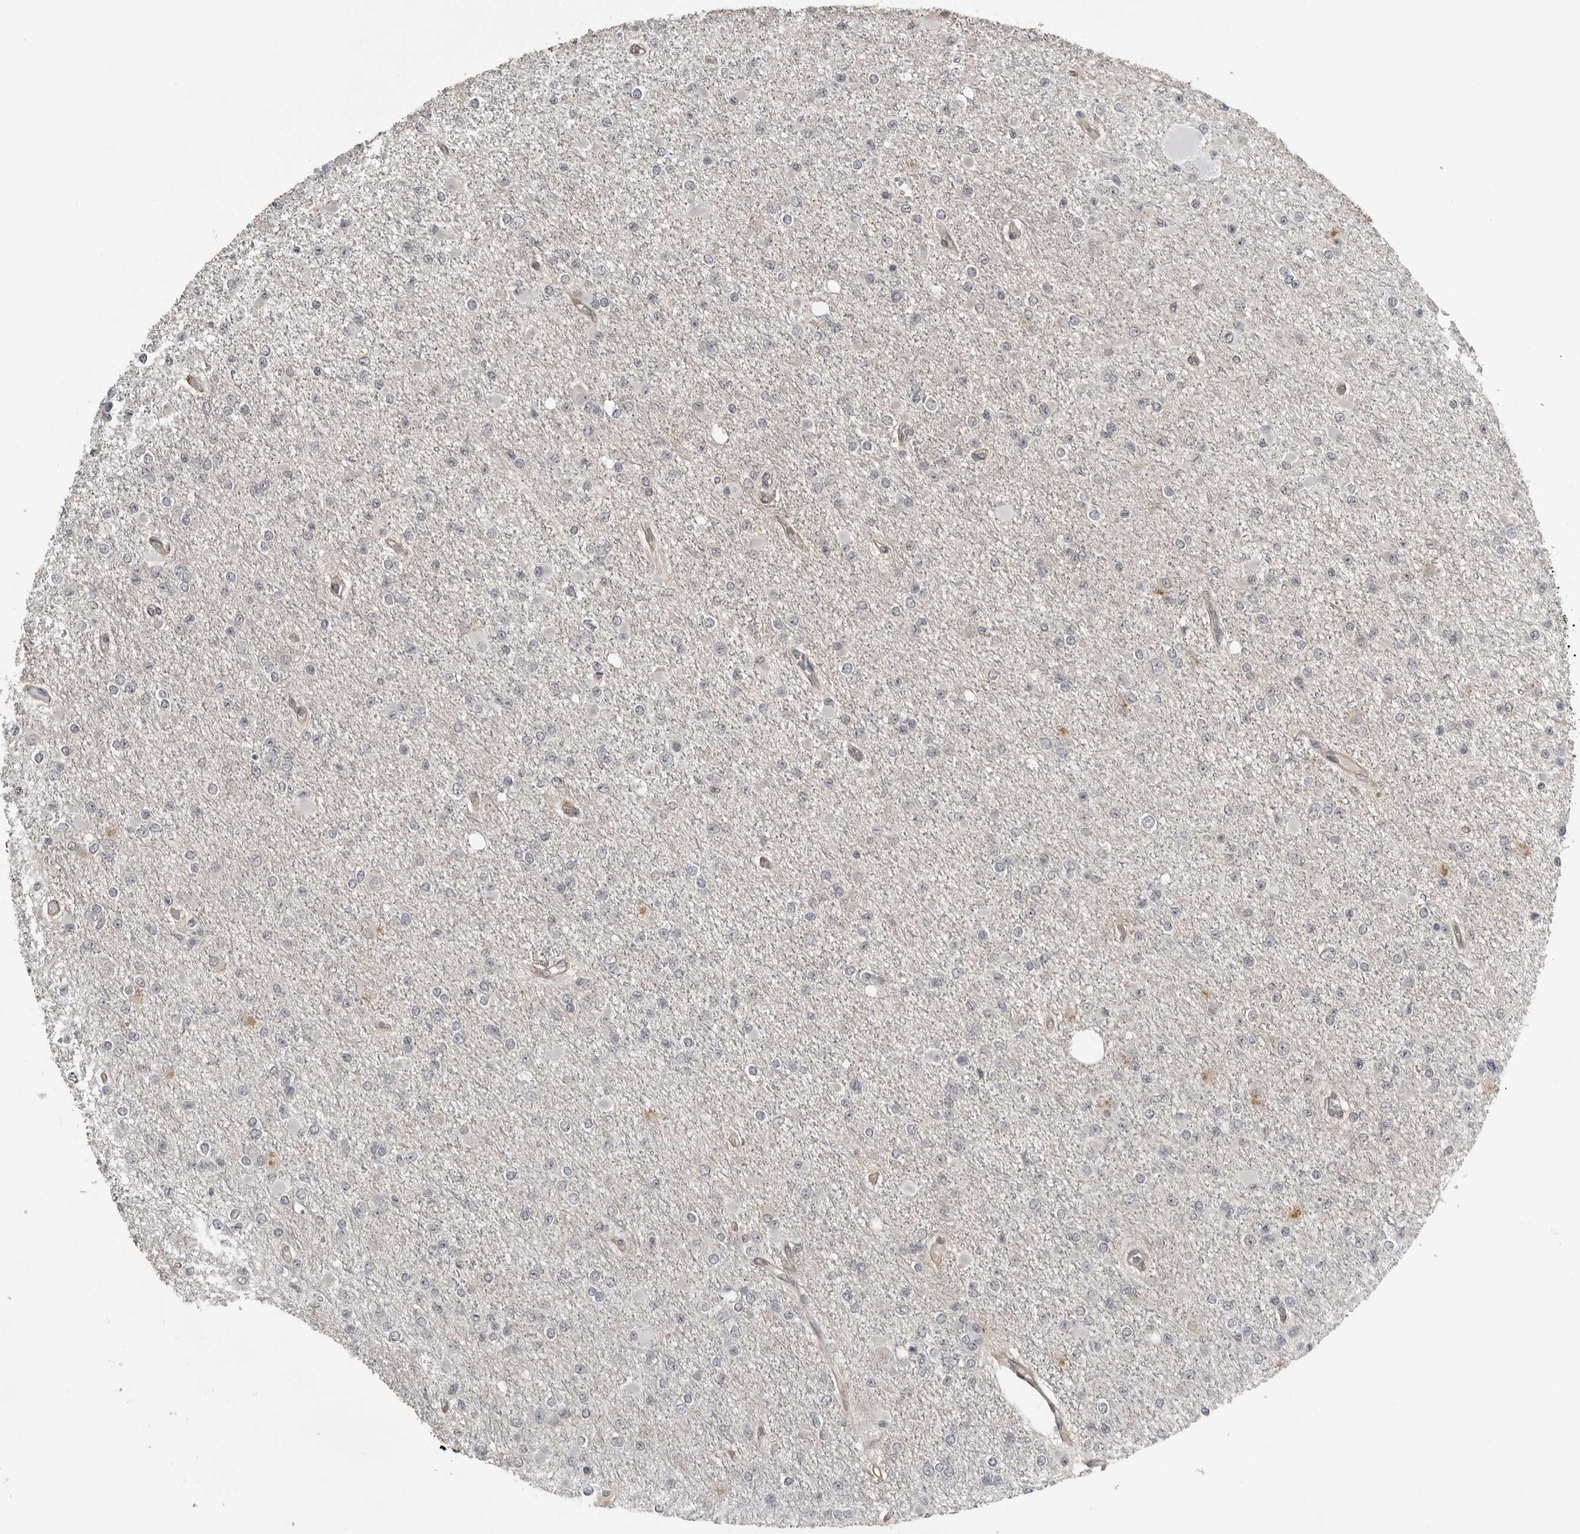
{"staining": {"intensity": "negative", "quantity": "none", "location": "none"}, "tissue": "glioma", "cell_type": "Tumor cells", "image_type": "cancer", "snomed": [{"axis": "morphology", "description": "Glioma, malignant, Low grade"}, {"axis": "topography", "description": "Brain"}], "caption": "An immunohistochemistry (IHC) image of low-grade glioma (malignant) is shown. There is no staining in tumor cells of low-grade glioma (malignant).", "gene": "PRRX2", "patient": {"sex": "female", "age": 22}}